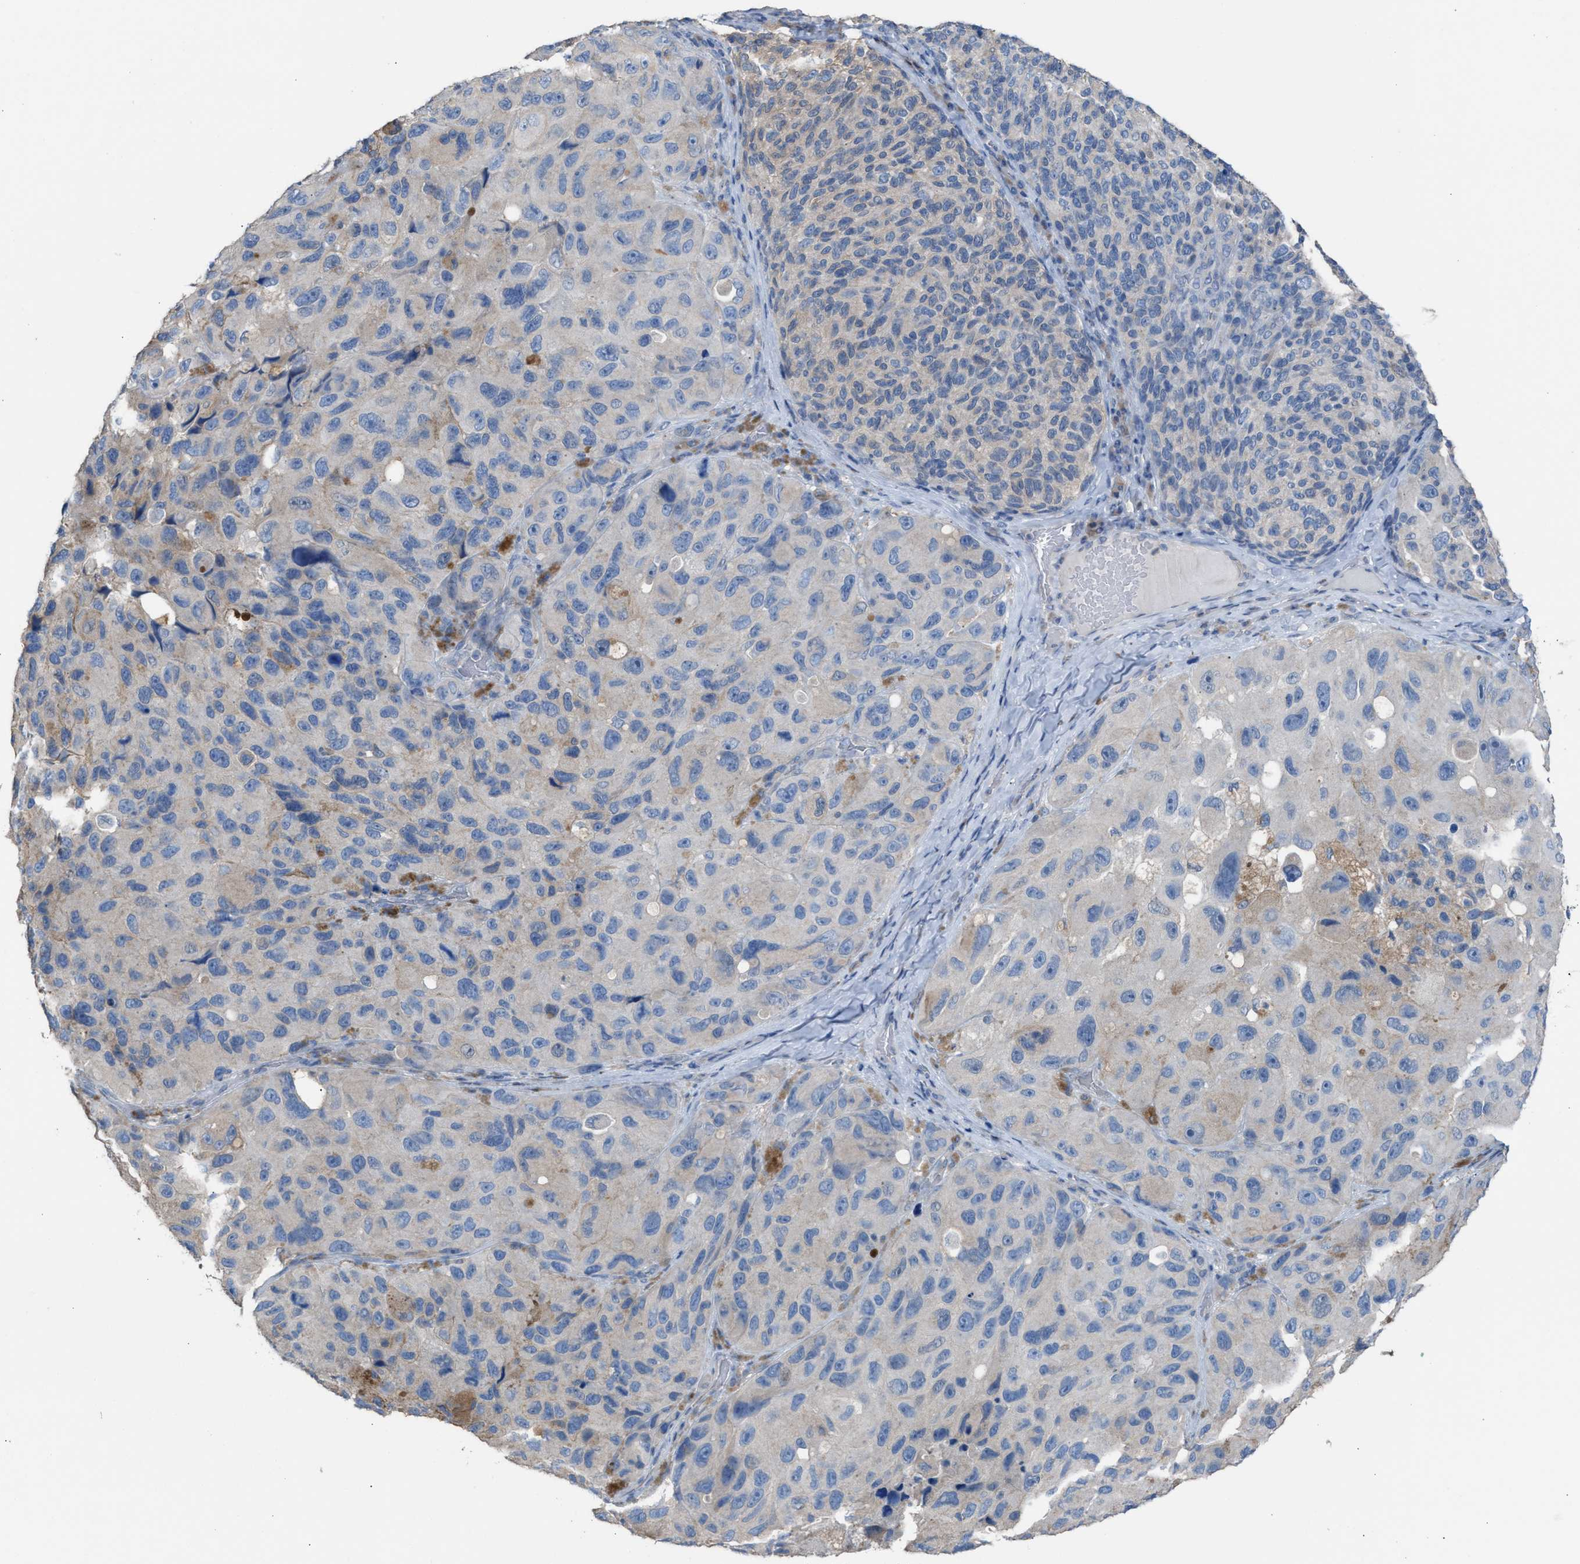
{"staining": {"intensity": "negative", "quantity": "none", "location": "none"}, "tissue": "melanoma", "cell_type": "Tumor cells", "image_type": "cancer", "snomed": [{"axis": "morphology", "description": "Malignant melanoma, NOS"}, {"axis": "topography", "description": "Skin"}], "caption": "Tumor cells are negative for protein expression in human malignant melanoma.", "gene": "NQO2", "patient": {"sex": "female", "age": 73}}